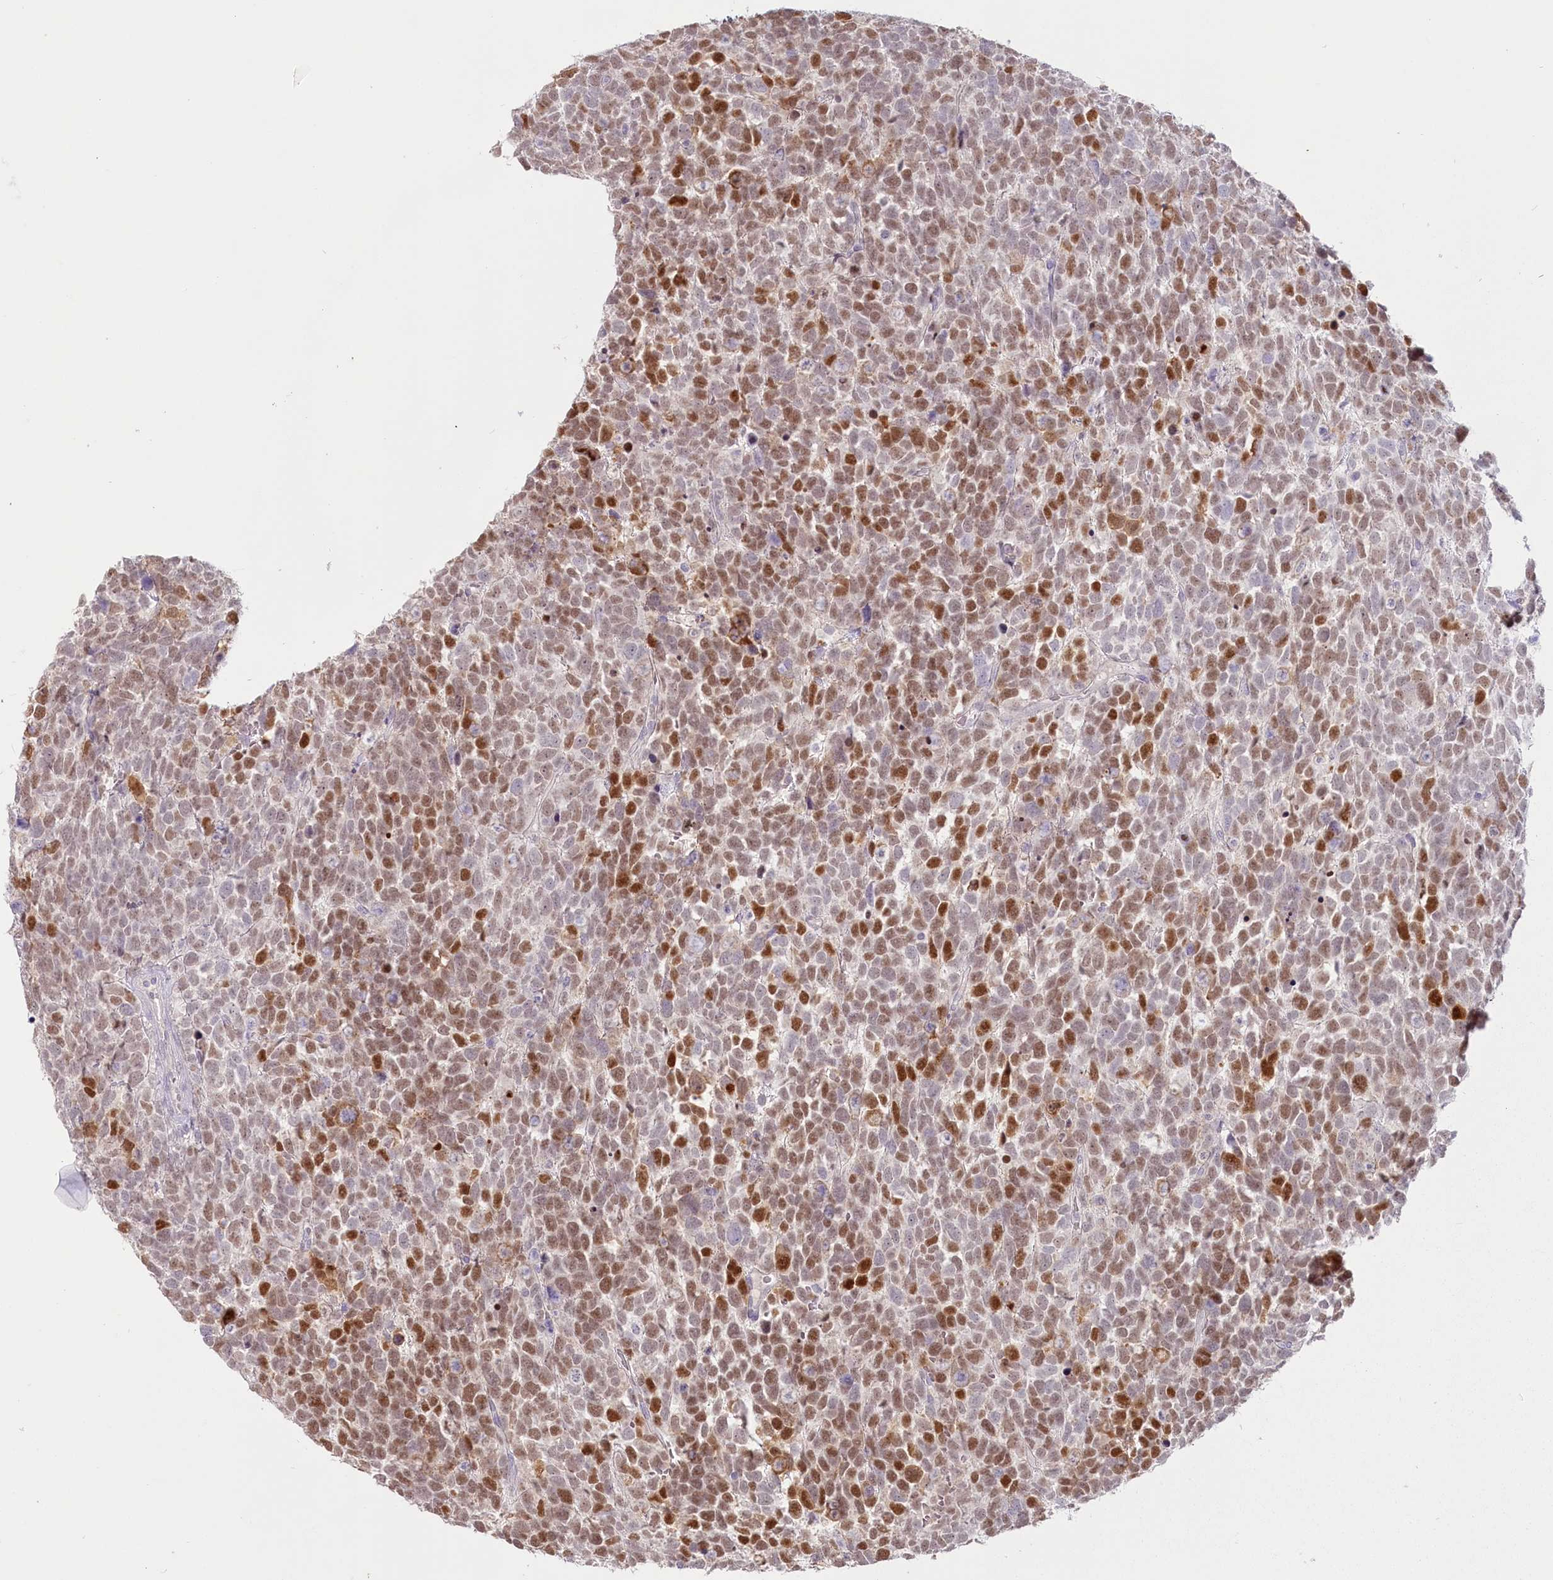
{"staining": {"intensity": "strong", "quantity": "25%-75%", "location": "nuclear"}, "tissue": "urothelial cancer", "cell_type": "Tumor cells", "image_type": "cancer", "snomed": [{"axis": "morphology", "description": "Urothelial carcinoma, High grade"}, {"axis": "topography", "description": "Urinary bladder"}], "caption": "High-magnification brightfield microscopy of urothelial carcinoma (high-grade) stained with DAB (3,3'-diaminobenzidine) (brown) and counterstained with hematoxylin (blue). tumor cells exhibit strong nuclear positivity is present in approximately25%-75% of cells. The staining is performed using DAB (3,3'-diaminobenzidine) brown chromogen to label protein expression. The nuclei are counter-stained blue using hematoxylin.", "gene": "USP11", "patient": {"sex": "female", "age": 82}}